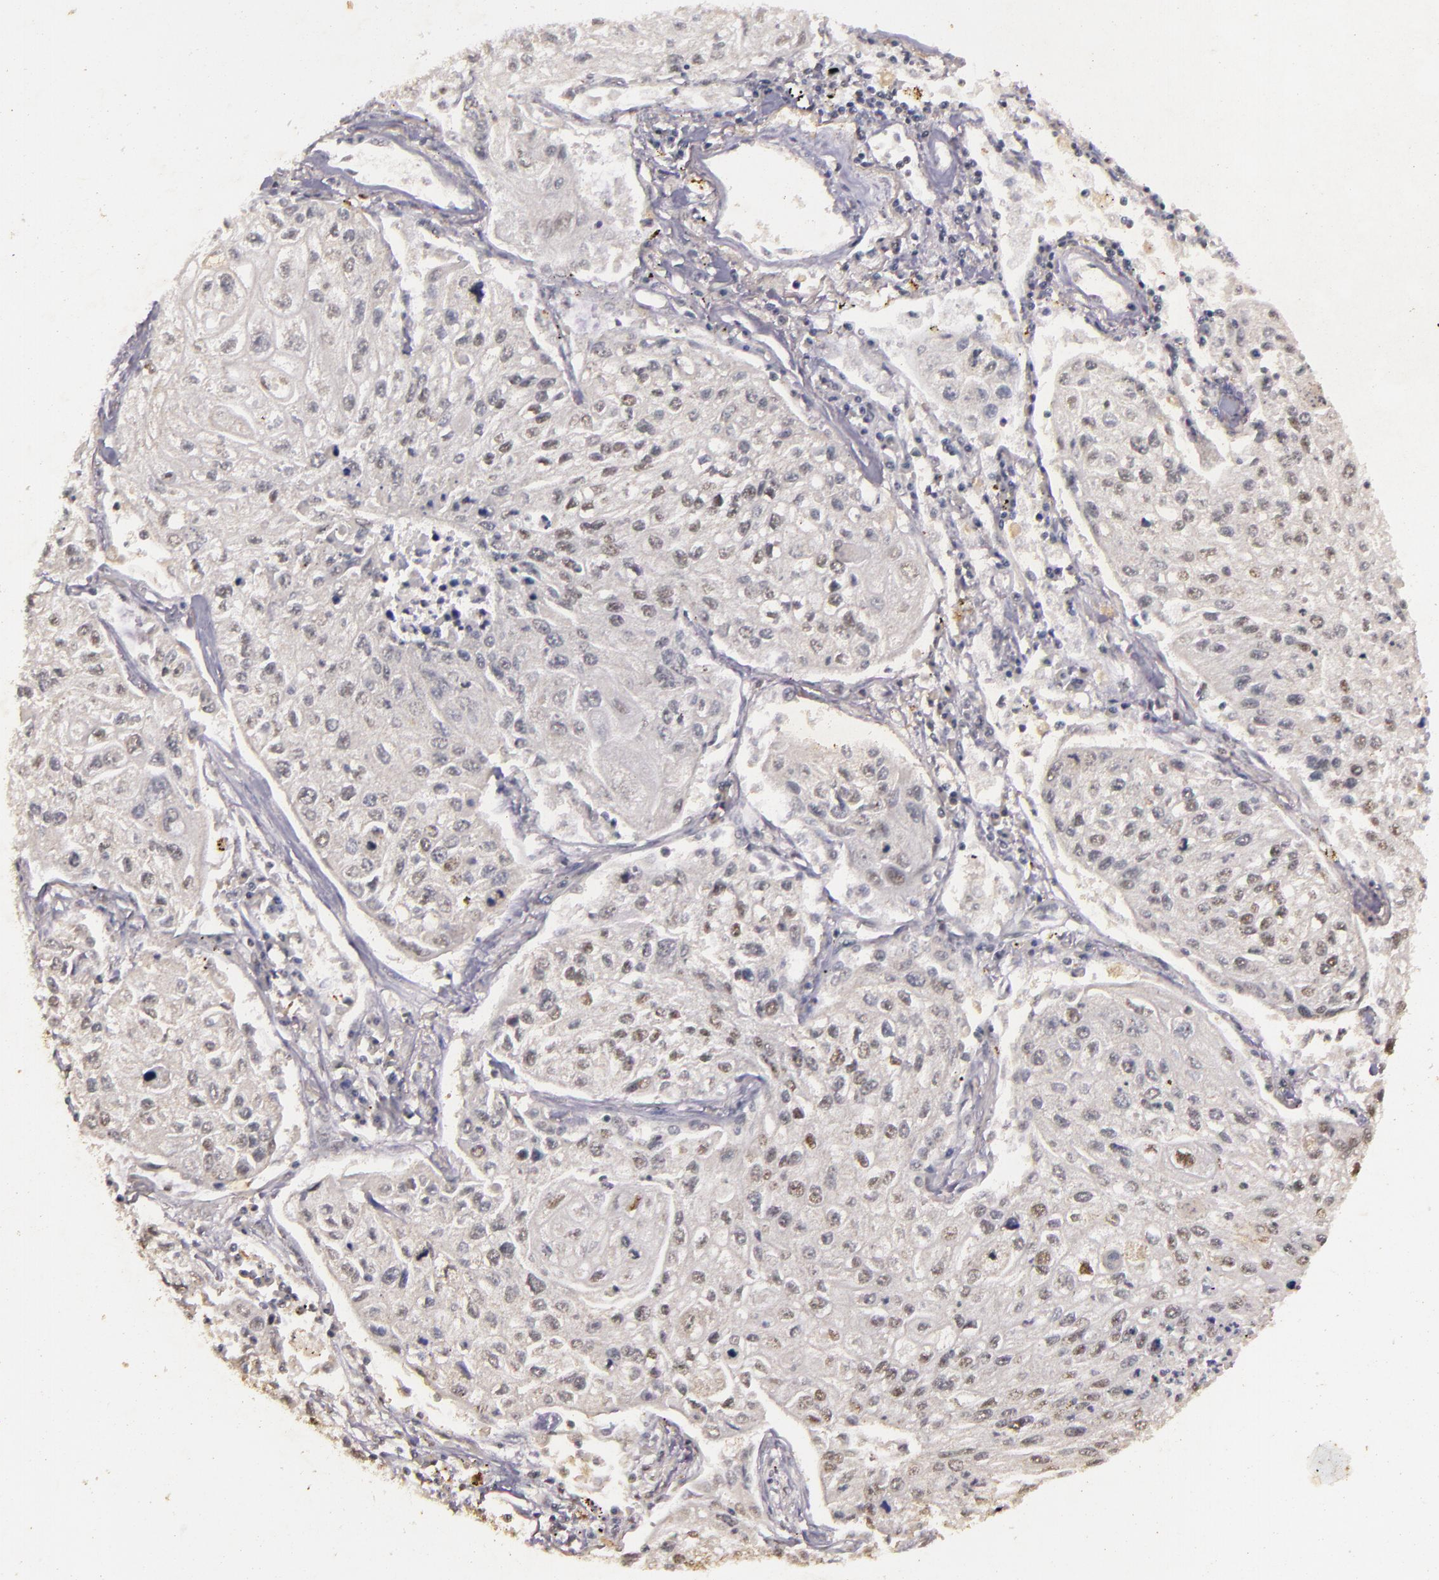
{"staining": {"intensity": "weak", "quantity": "<25%", "location": "nuclear"}, "tissue": "lung cancer", "cell_type": "Tumor cells", "image_type": "cancer", "snomed": [{"axis": "morphology", "description": "Squamous cell carcinoma, NOS"}, {"axis": "topography", "description": "Lung"}], "caption": "There is no significant staining in tumor cells of lung cancer. The staining was performed using DAB to visualize the protein expression in brown, while the nuclei were stained in blue with hematoxylin (Magnification: 20x).", "gene": "CBX3", "patient": {"sex": "male", "age": 75}}